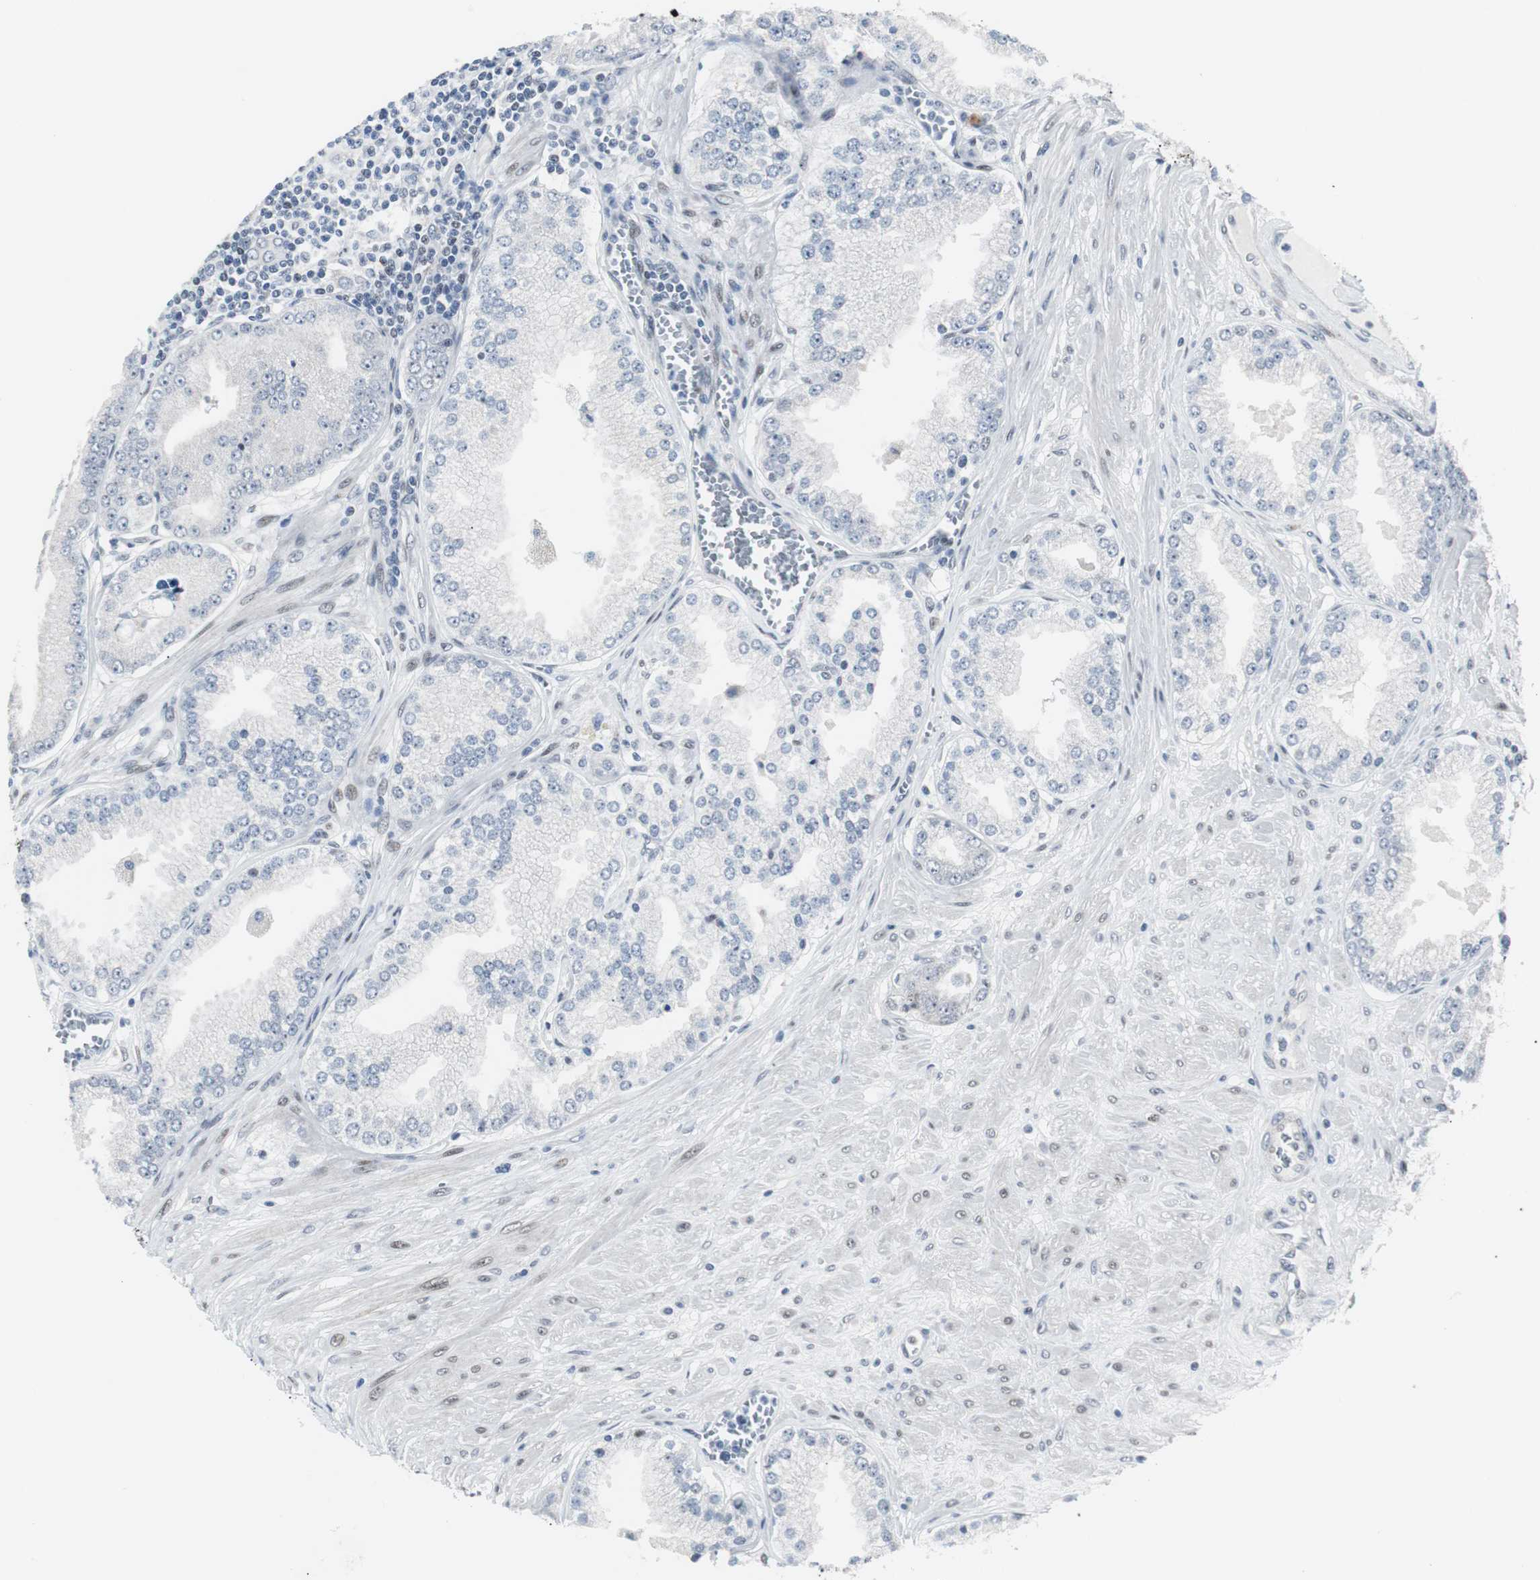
{"staining": {"intensity": "negative", "quantity": "none", "location": "none"}, "tissue": "prostate cancer", "cell_type": "Tumor cells", "image_type": "cancer", "snomed": [{"axis": "morphology", "description": "Adenocarcinoma, High grade"}, {"axis": "topography", "description": "Prostate"}], "caption": "Prostate high-grade adenocarcinoma stained for a protein using immunohistochemistry (IHC) displays no staining tumor cells.", "gene": "MTA1", "patient": {"sex": "male", "age": 61}}